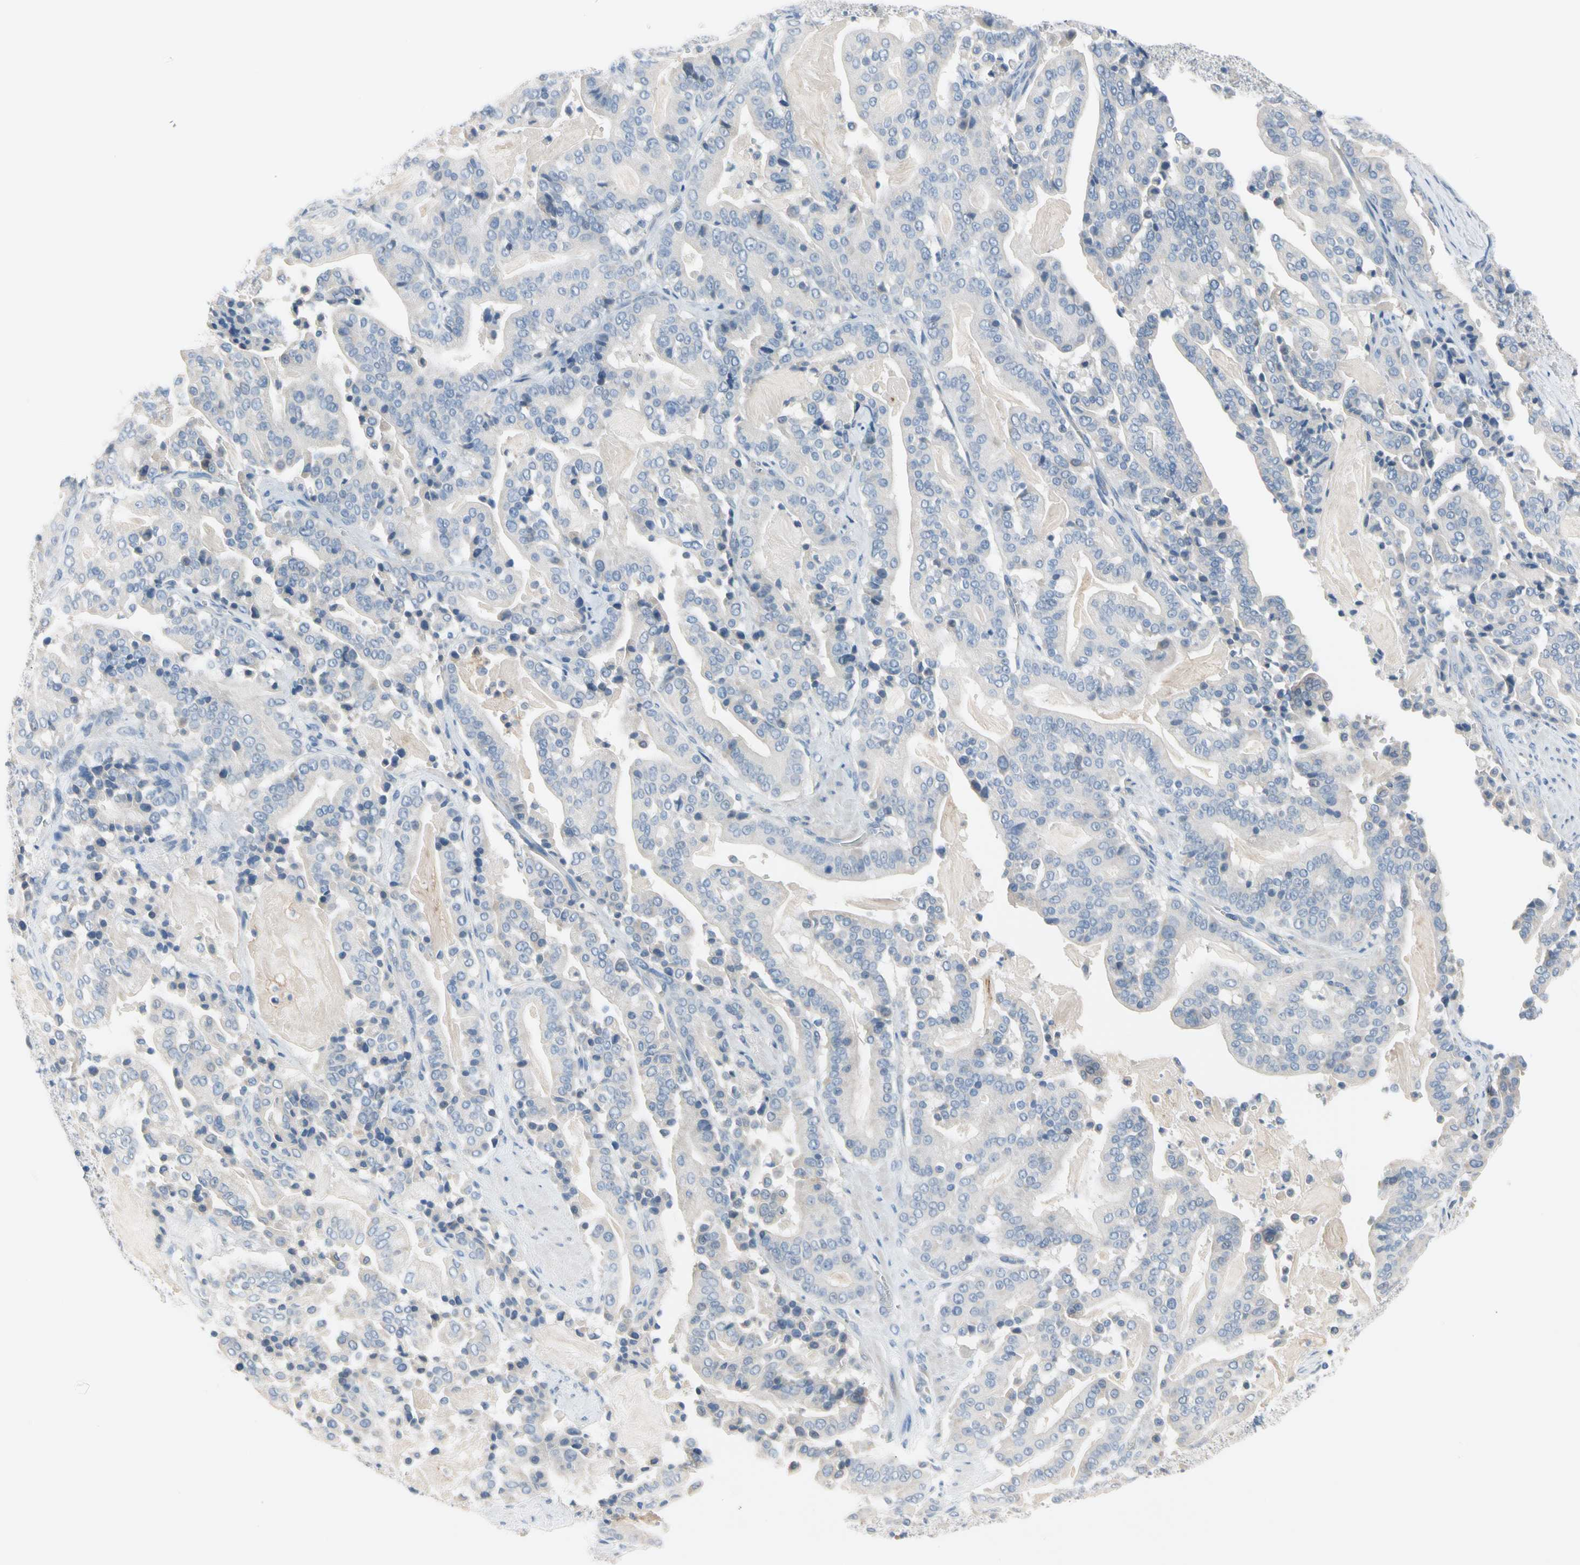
{"staining": {"intensity": "negative", "quantity": "none", "location": "none"}, "tissue": "pancreatic cancer", "cell_type": "Tumor cells", "image_type": "cancer", "snomed": [{"axis": "morphology", "description": "Adenocarcinoma, NOS"}, {"axis": "topography", "description": "Pancreas"}], "caption": "IHC histopathology image of human pancreatic adenocarcinoma stained for a protein (brown), which reveals no expression in tumor cells.", "gene": "MARK1", "patient": {"sex": "male", "age": 63}}